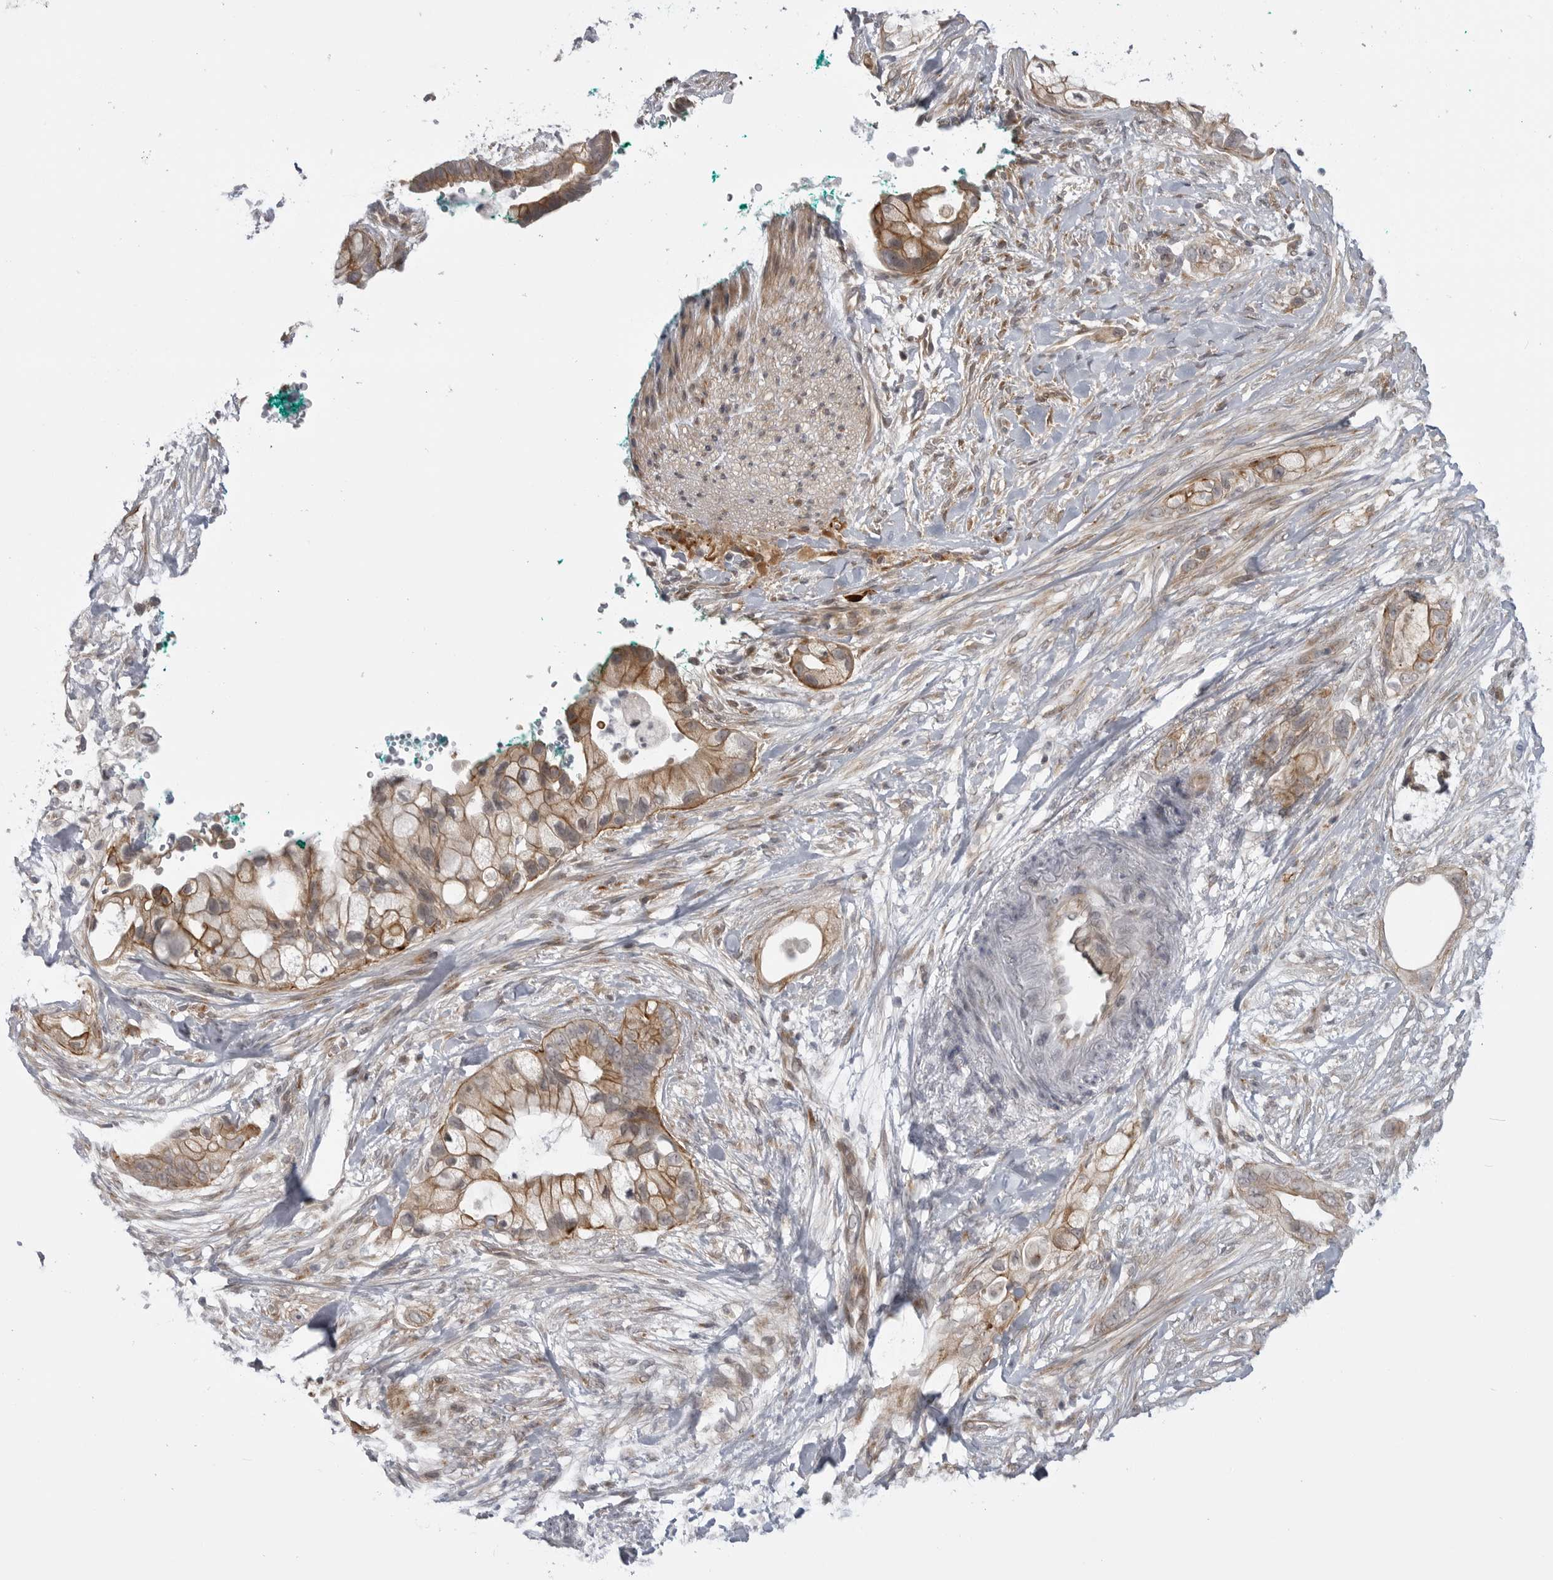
{"staining": {"intensity": "moderate", "quantity": ">75%", "location": "cytoplasmic/membranous"}, "tissue": "pancreatic cancer", "cell_type": "Tumor cells", "image_type": "cancer", "snomed": [{"axis": "morphology", "description": "Adenocarcinoma, NOS"}, {"axis": "topography", "description": "Pancreas"}], "caption": "The immunohistochemical stain labels moderate cytoplasmic/membranous staining in tumor cells of pancreatic adenocarcinoma tissue.", "gene": "LRRC45", "patient": {"sex": "male", "age": 53}}